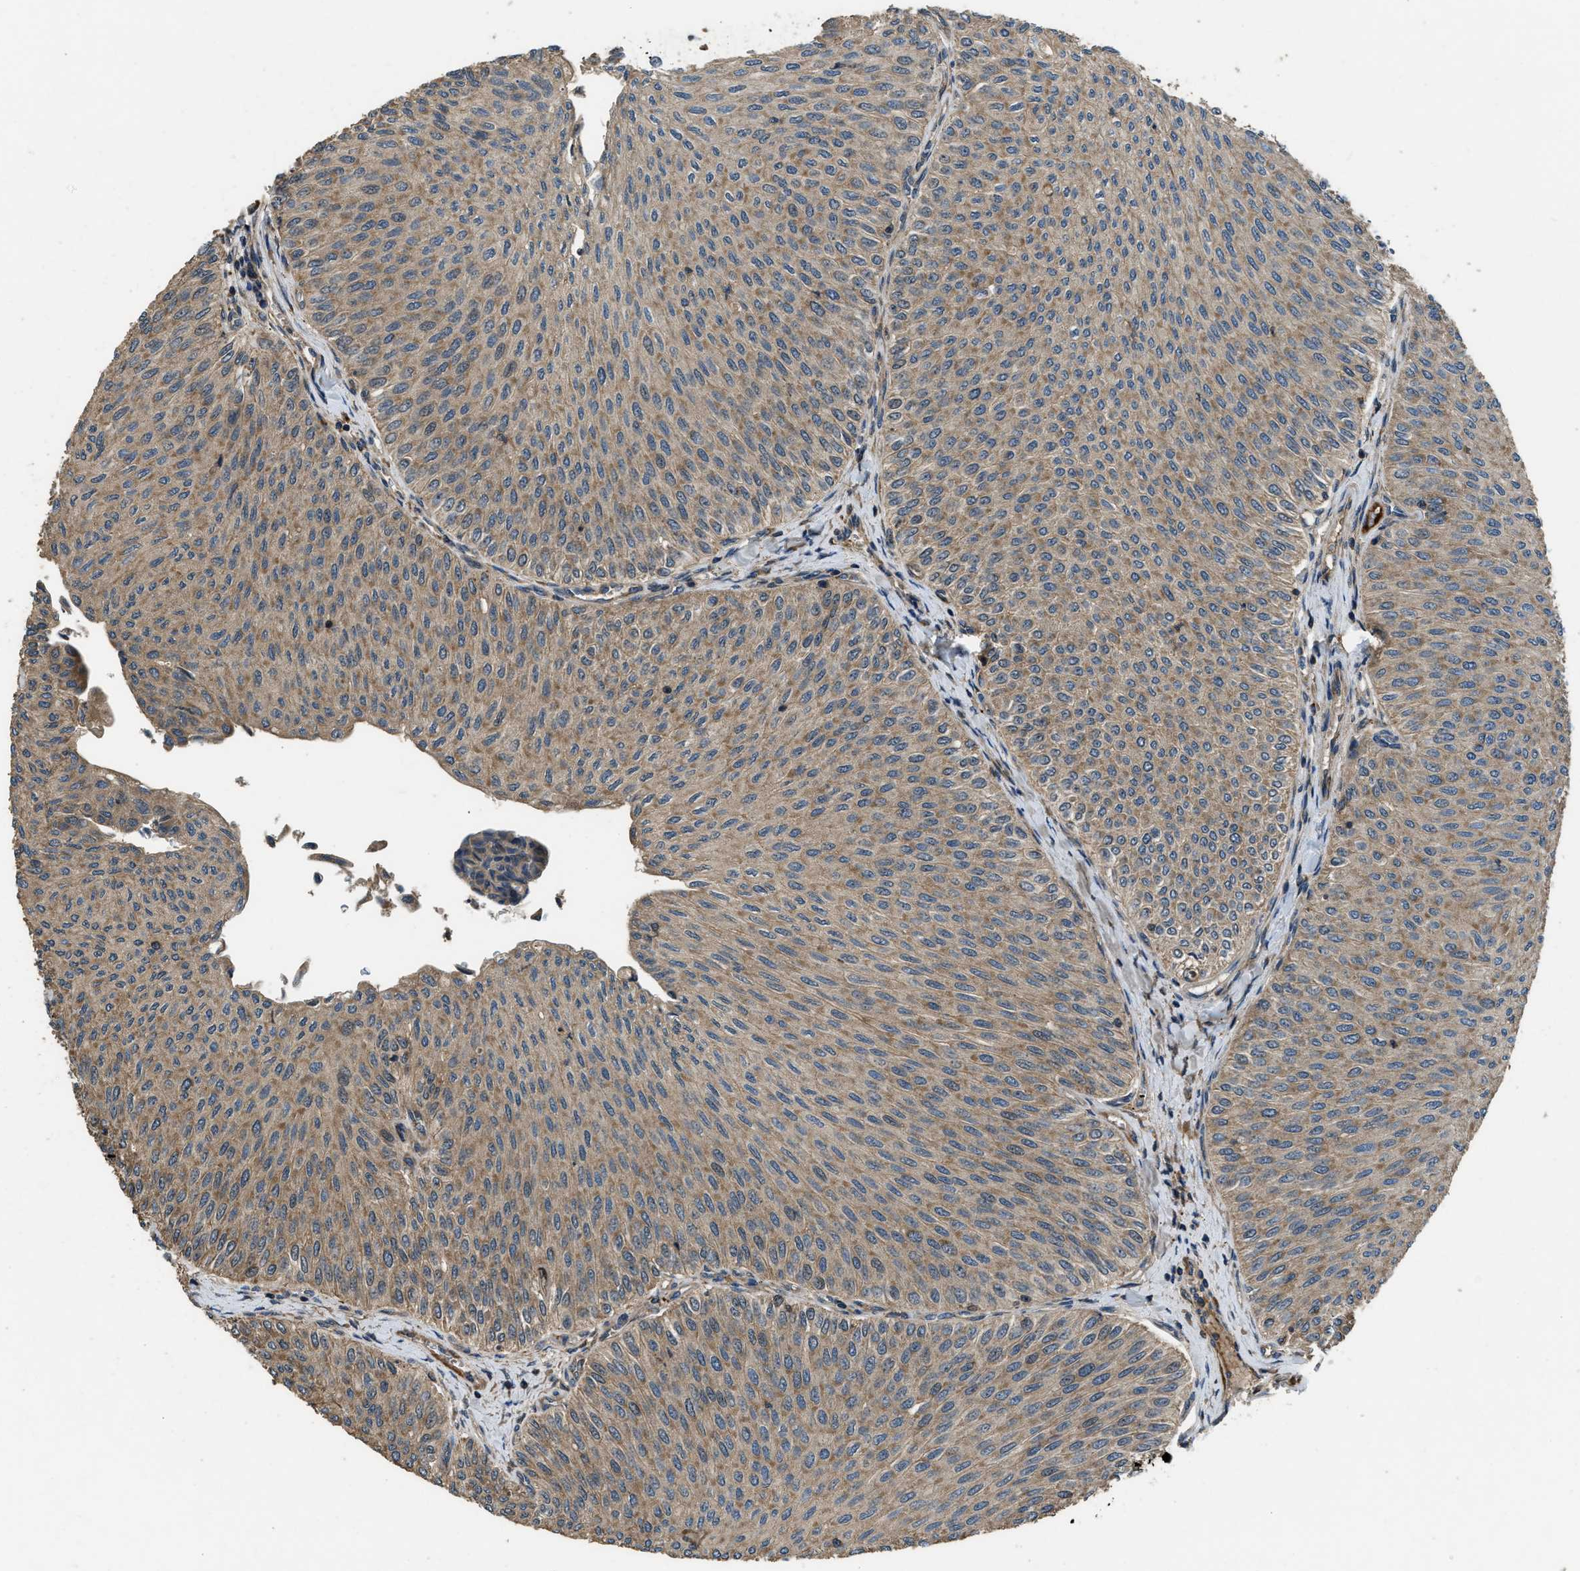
{"staining": {"intensity": "moderate", "quantity": ">75%", "location": "cytoplasmic/membranous"}, "tissue": "urothelial cancer", "cell_type": "Tumor cells", "image_type": "cancer", "snomed": [{"axis": "morphology", "description": "Urothelial carcinoma, Low grade"}, {"axis": "topography", "description": "Urinary bladder"}], "caption": "Protein positivity by immunohistochemistry displays moderate cytoplasmic/membranous staining in about >75% of tumor cells in urothelial cancer.", "gene": "GGH", "patient": {"sex": "male", "age": 78}}